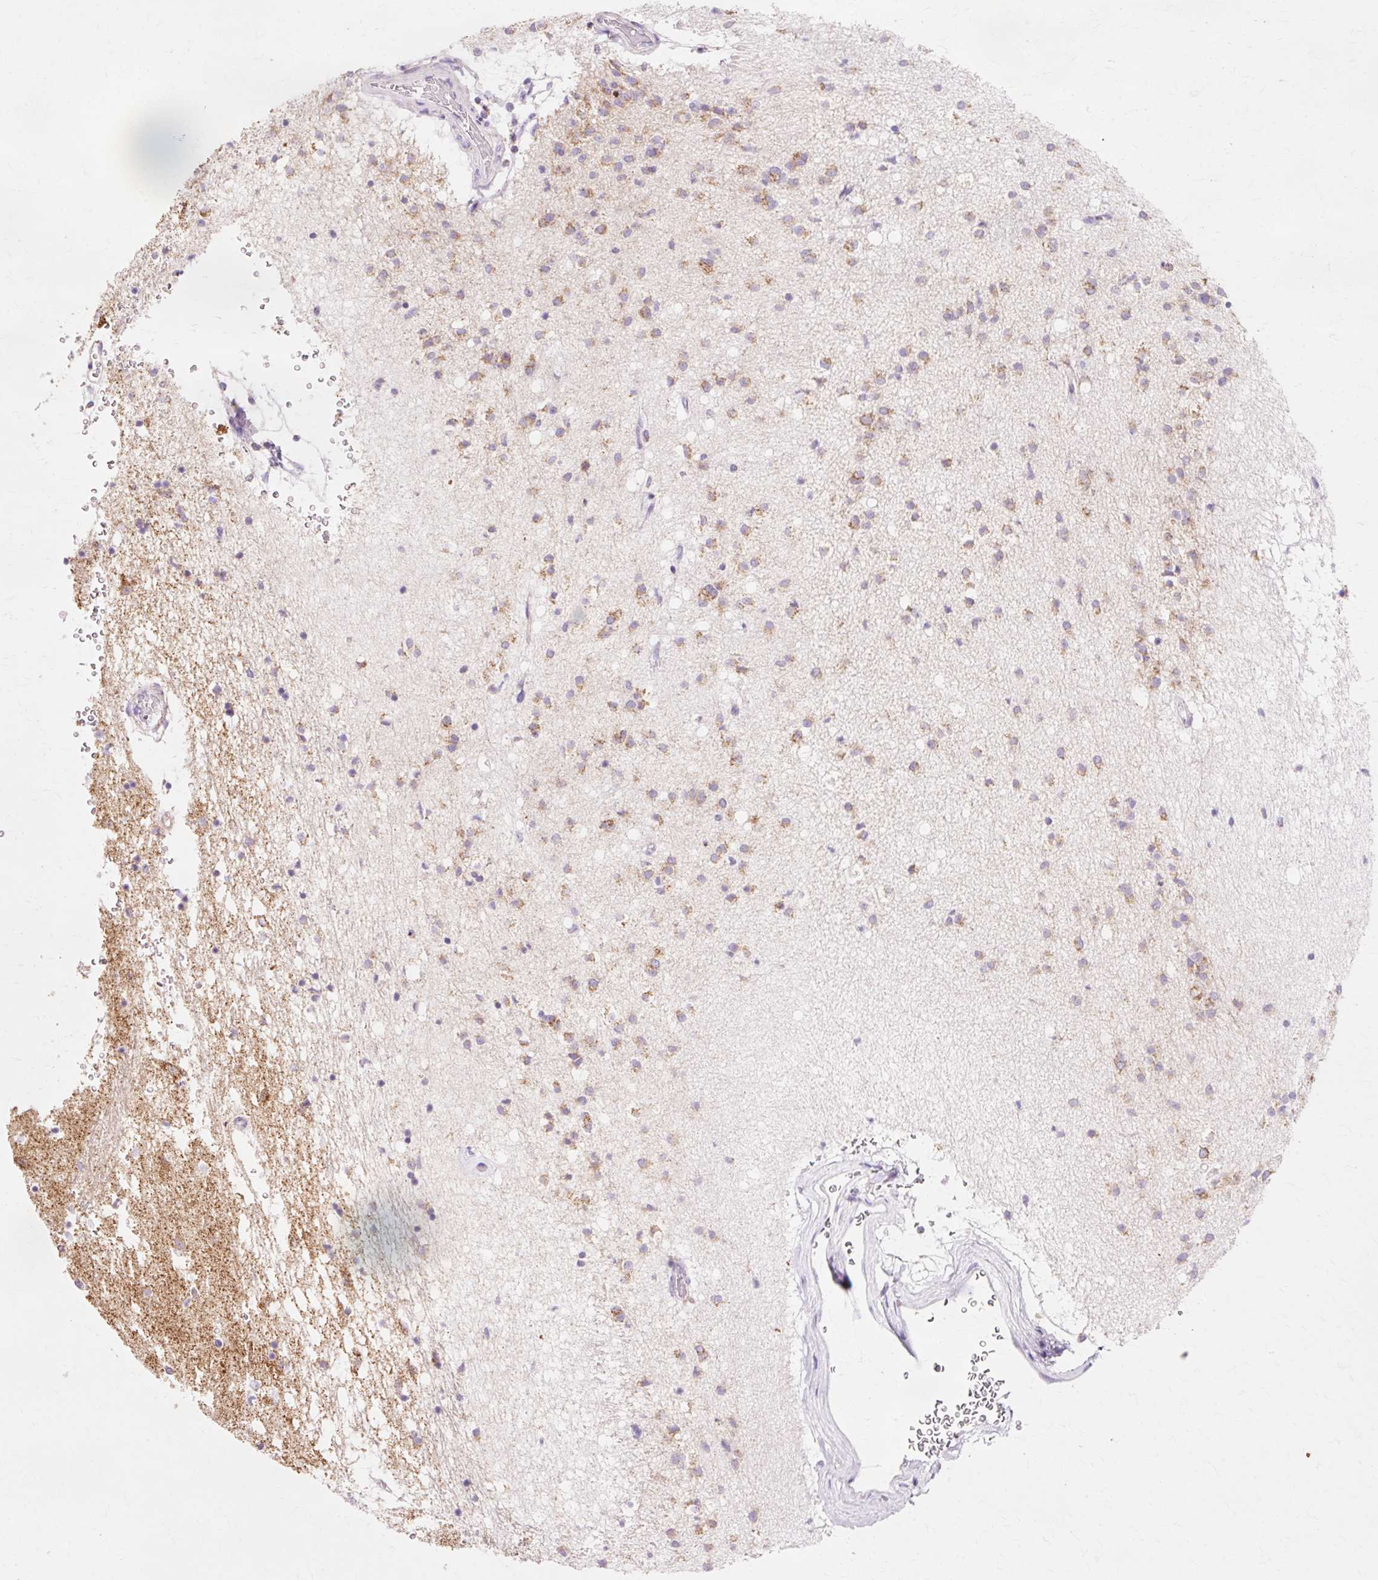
{"staining": {"intensity": "weak", "quantity": "<25%", "location": "cytoplasmic/membranous"}, "tissue": "caudate", "cell_type": "Glial cells", "image_type": "normal", "snomed": [{"axis": "morphology", "description": "Normal tissue, NOS"}, {"axis": "topography", "description": "Lateral ventricle wall"}], "caption": "A micrograph of caudate stained for a protein displays no brown staining in glial cells.", "gene": "ATP5PO", "patient": {"sex": "male", "age": 58}}